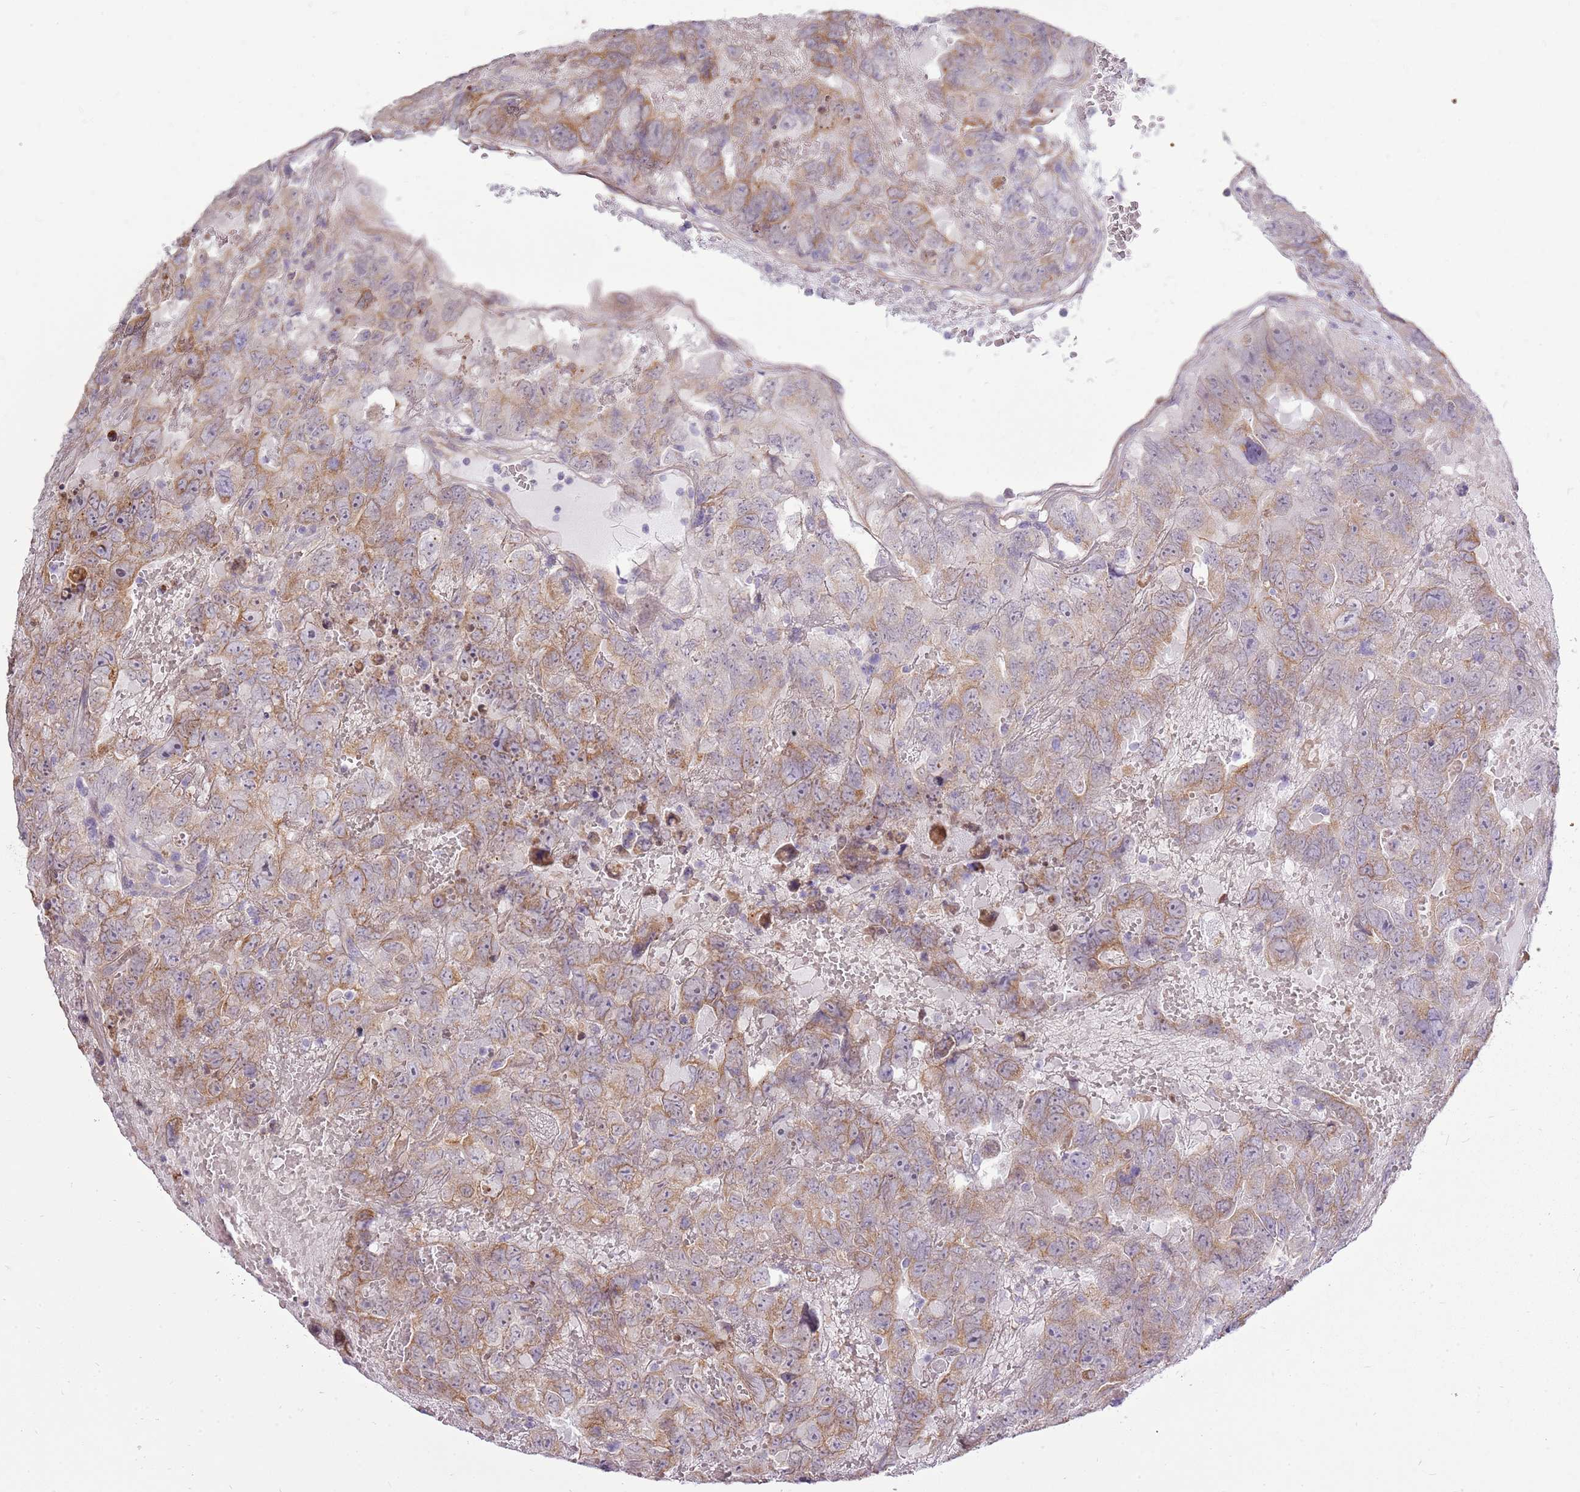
{"staining": {"intensity": "moderate", "quantity": ">75%", "location": "cytoplasmic/membranous"}, "tissue": "testis cancer", "cell_type": "Tumor cells", "image_type": "cancer", "snomed": [{"axis": "morphology", "description": "Carcinoma, Embryonal, NOS"}, {"axis": "topography", "description": "Testis"}], "caption": "Human testis embryonal carcinoma stained for a protein (brown) demonstrates moderate cytoplasmic/membranous positive expression in about >75% of tumor cells.", "gene": "UGGT2", "patient": {"sex": "male", "age": 45}}